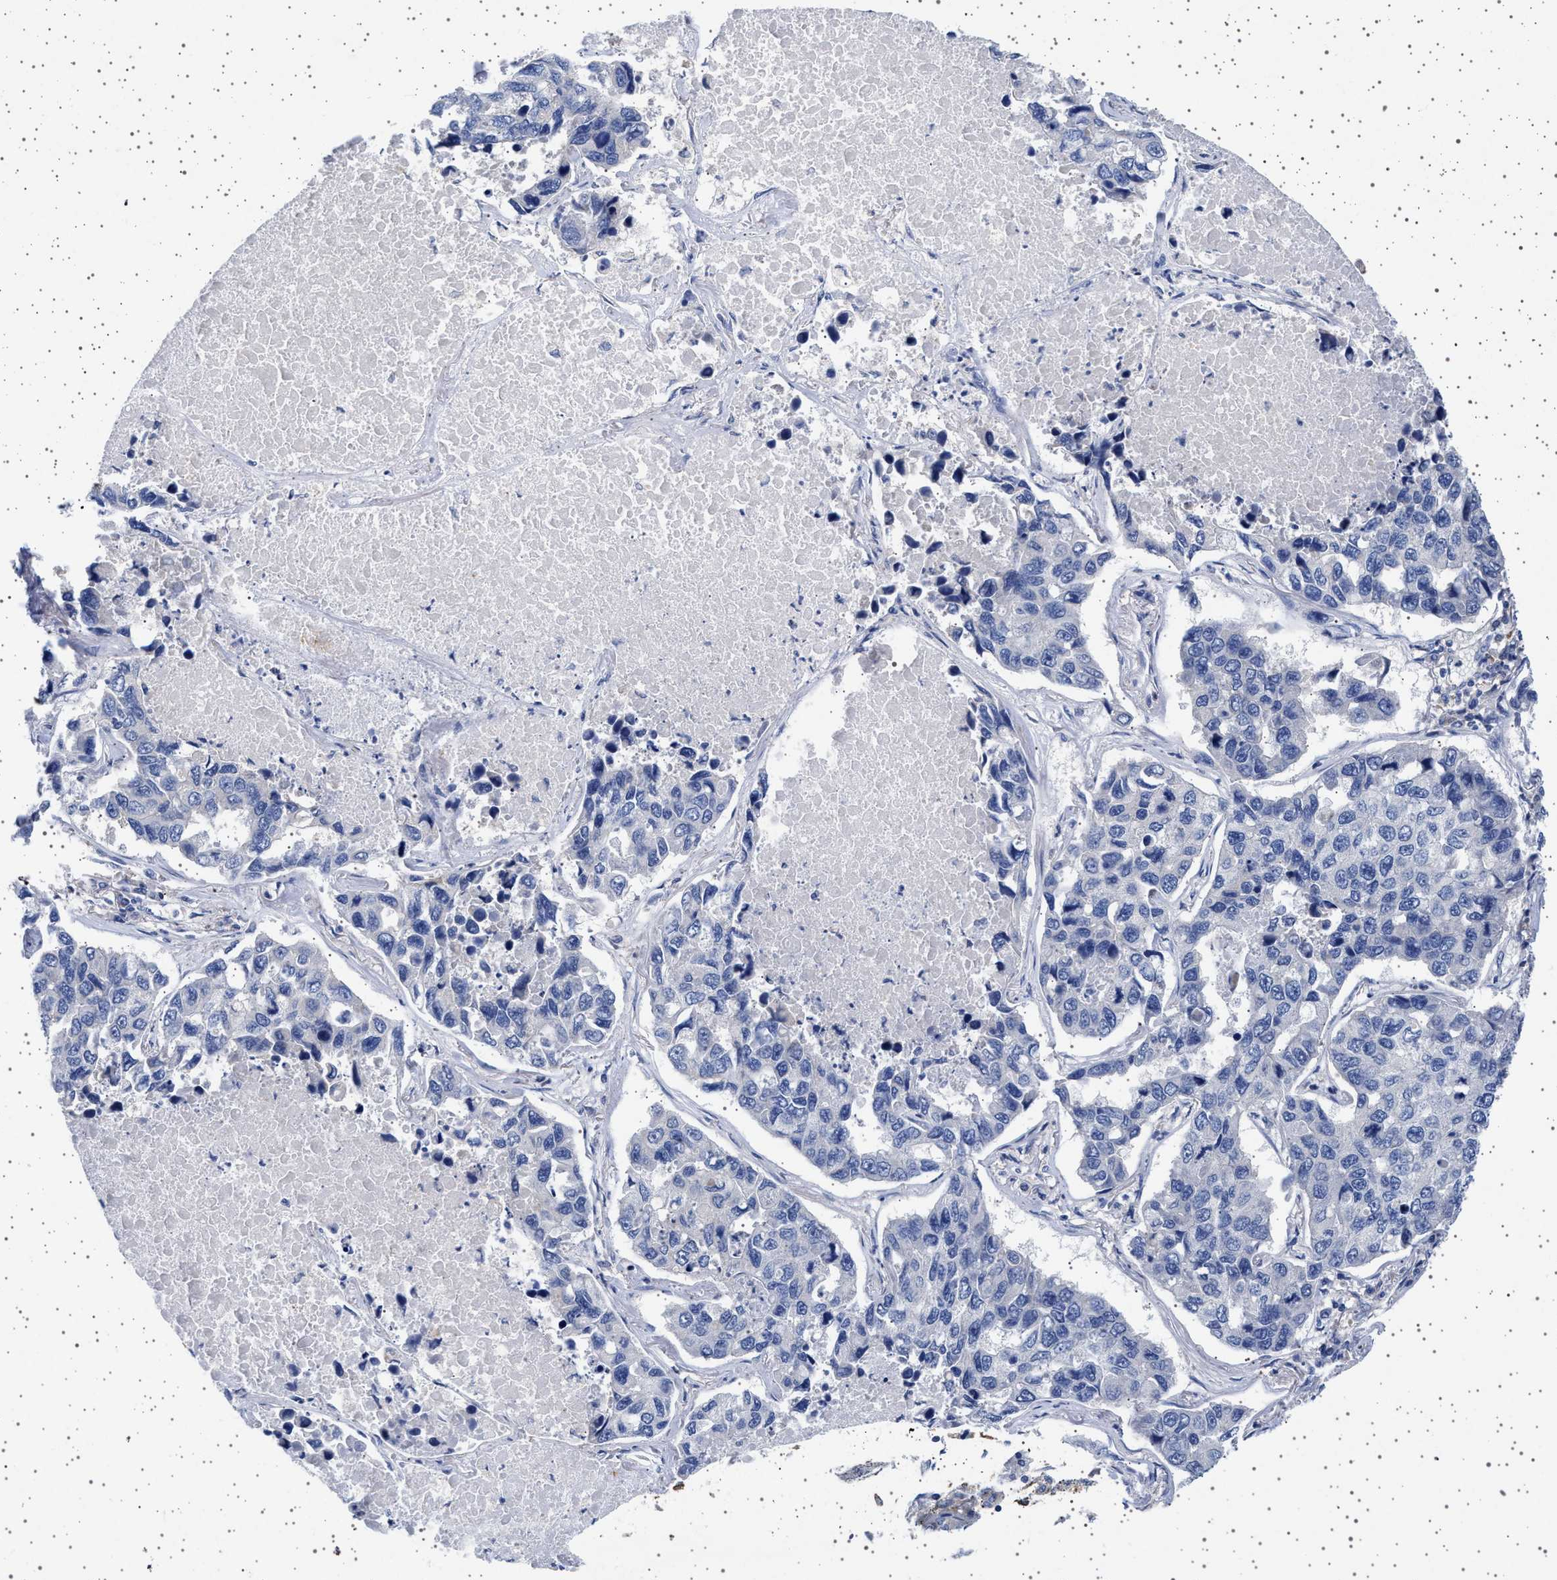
{"staining": {"intensity": "negative", "quantity": "none", "location": "none"}, "tissue": "lung cancer", "cell_type": "Tumor cells", "image_type": "cancer", "snomed": [{"axis": "morphology", "description": "Adenocarcinoma, NOS"}, {"axis": "topography", "description": "Lung"}], "caption": "Tumor cells are negative for brown protein staining in lung cancer (adenocarcinoma).", "gene": "TRMT10B", "patient": {"sex": "male", "age": 64}}